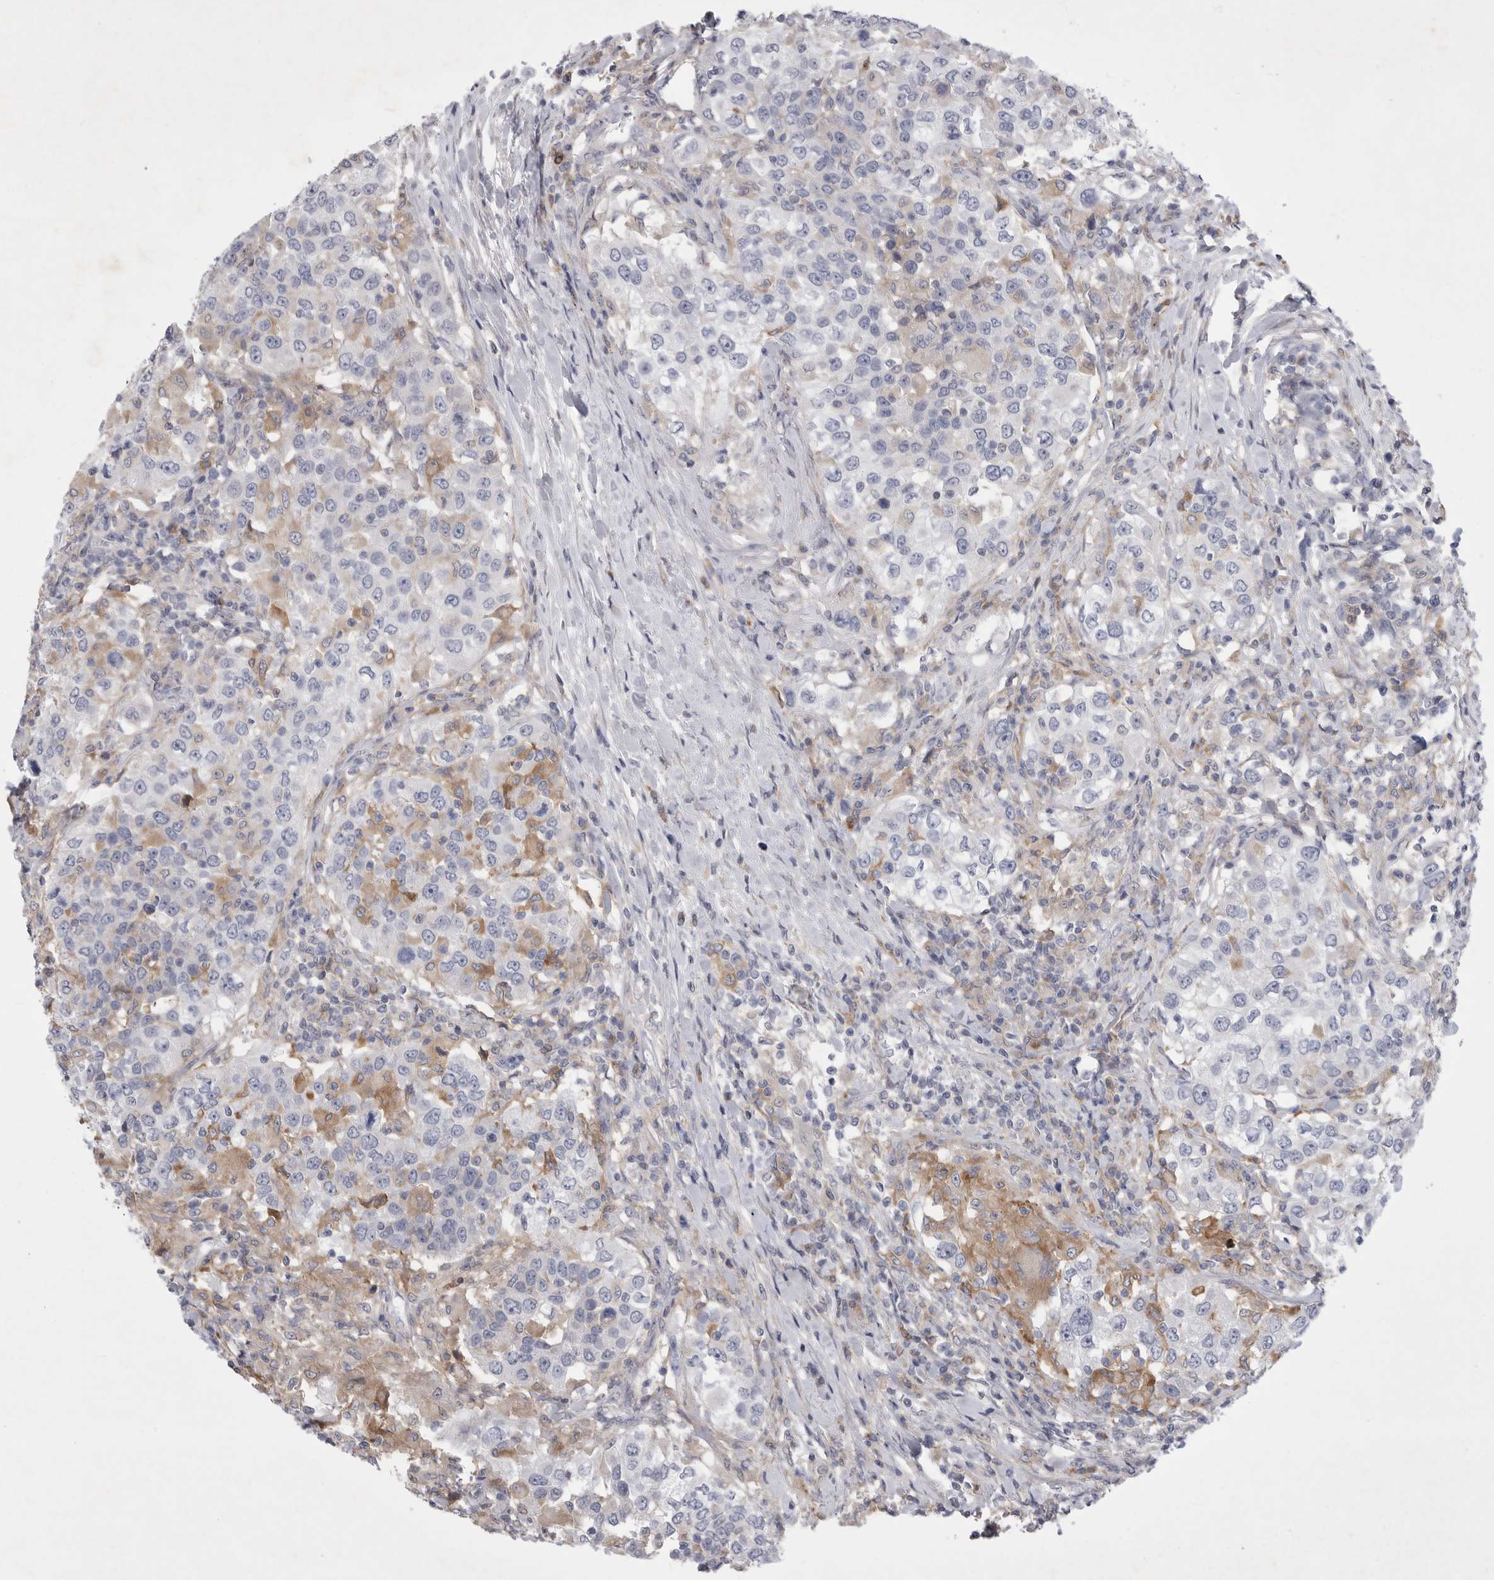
{"staining": {"intensity": "negative", "quantity": "none", "location": "none"}, "tissue": "urothelial cancer", "cell_type": "Tumor cells", "image_type": "cancer", "snomed": [{"axis": "morphology", "description": "Urothelial carcinoma, High grade"}, {"axis": "topography", "description": "Urinary bladder"}], "caption": "Image shows no protein expression in tumor cells of urothelial cancer tissue.", "gene": "SIGLEC10", "patient": {"sex": "female", "age": 80}}